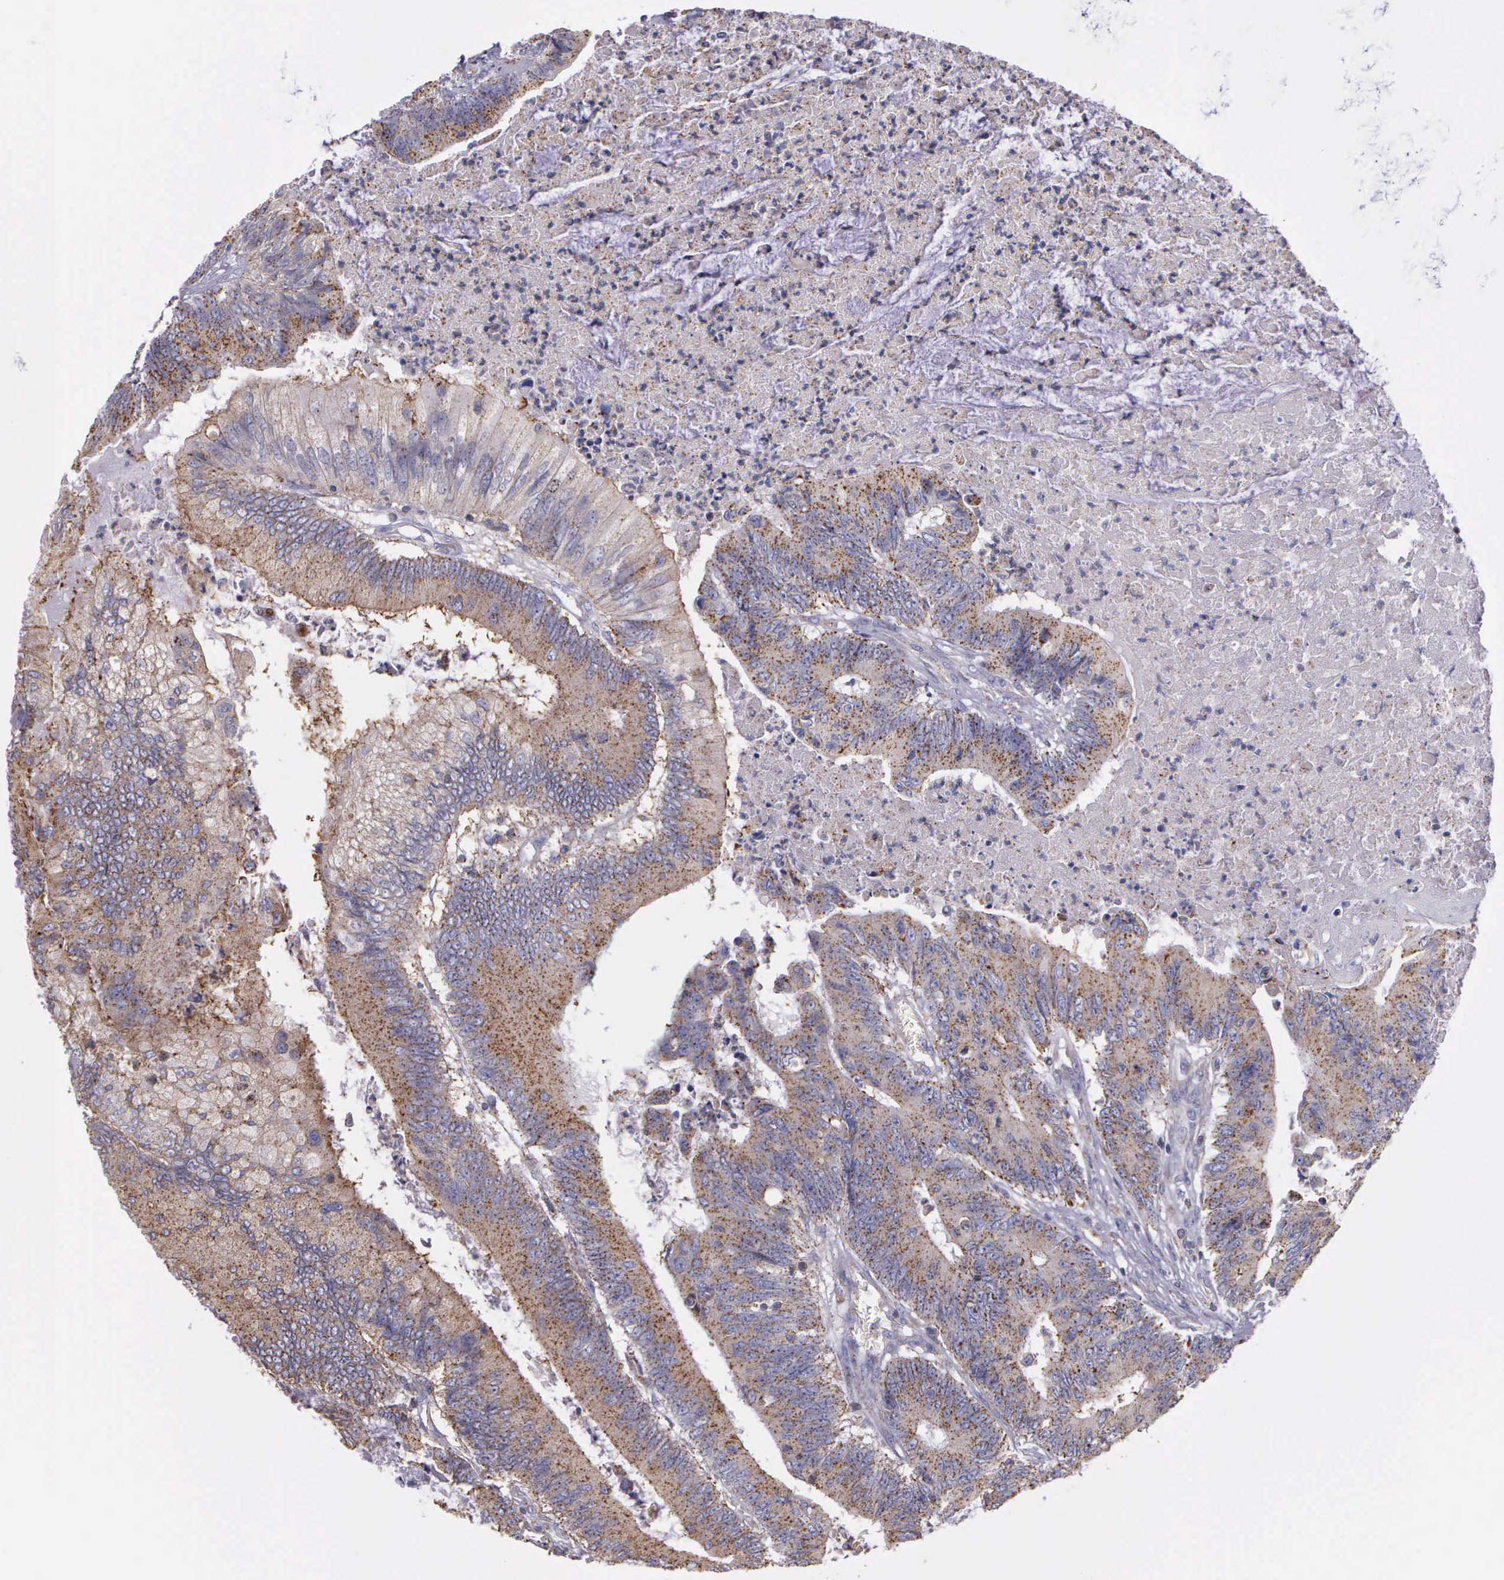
{"staining": {"intensity": "weak", "quantity": "25%-75%", "location": "cytoplasmic/membranous"}, "tissue": "colorectal cancer", "cell_type": "Tumor cells", "image_type": "cancer", "snomed": [{"axis": "morphology", "description": "Adenocarcinoma, NOS"}, {"axis": "topography", "description": "Colon"}], "caption": "Weak cytoplasmic/membranous protein expression is identified in approximately 25%-75% of tumor cells in adenocarcinoma (colorectal). The protein of interest is stained brown, and the nuclei are stained in blue (DAB (3,3'-diaminobenzidine) IHC with brightfield microscopy, high magnification).", "gene": "MIA2", "patient": {"sex": "male", "age": 65}}